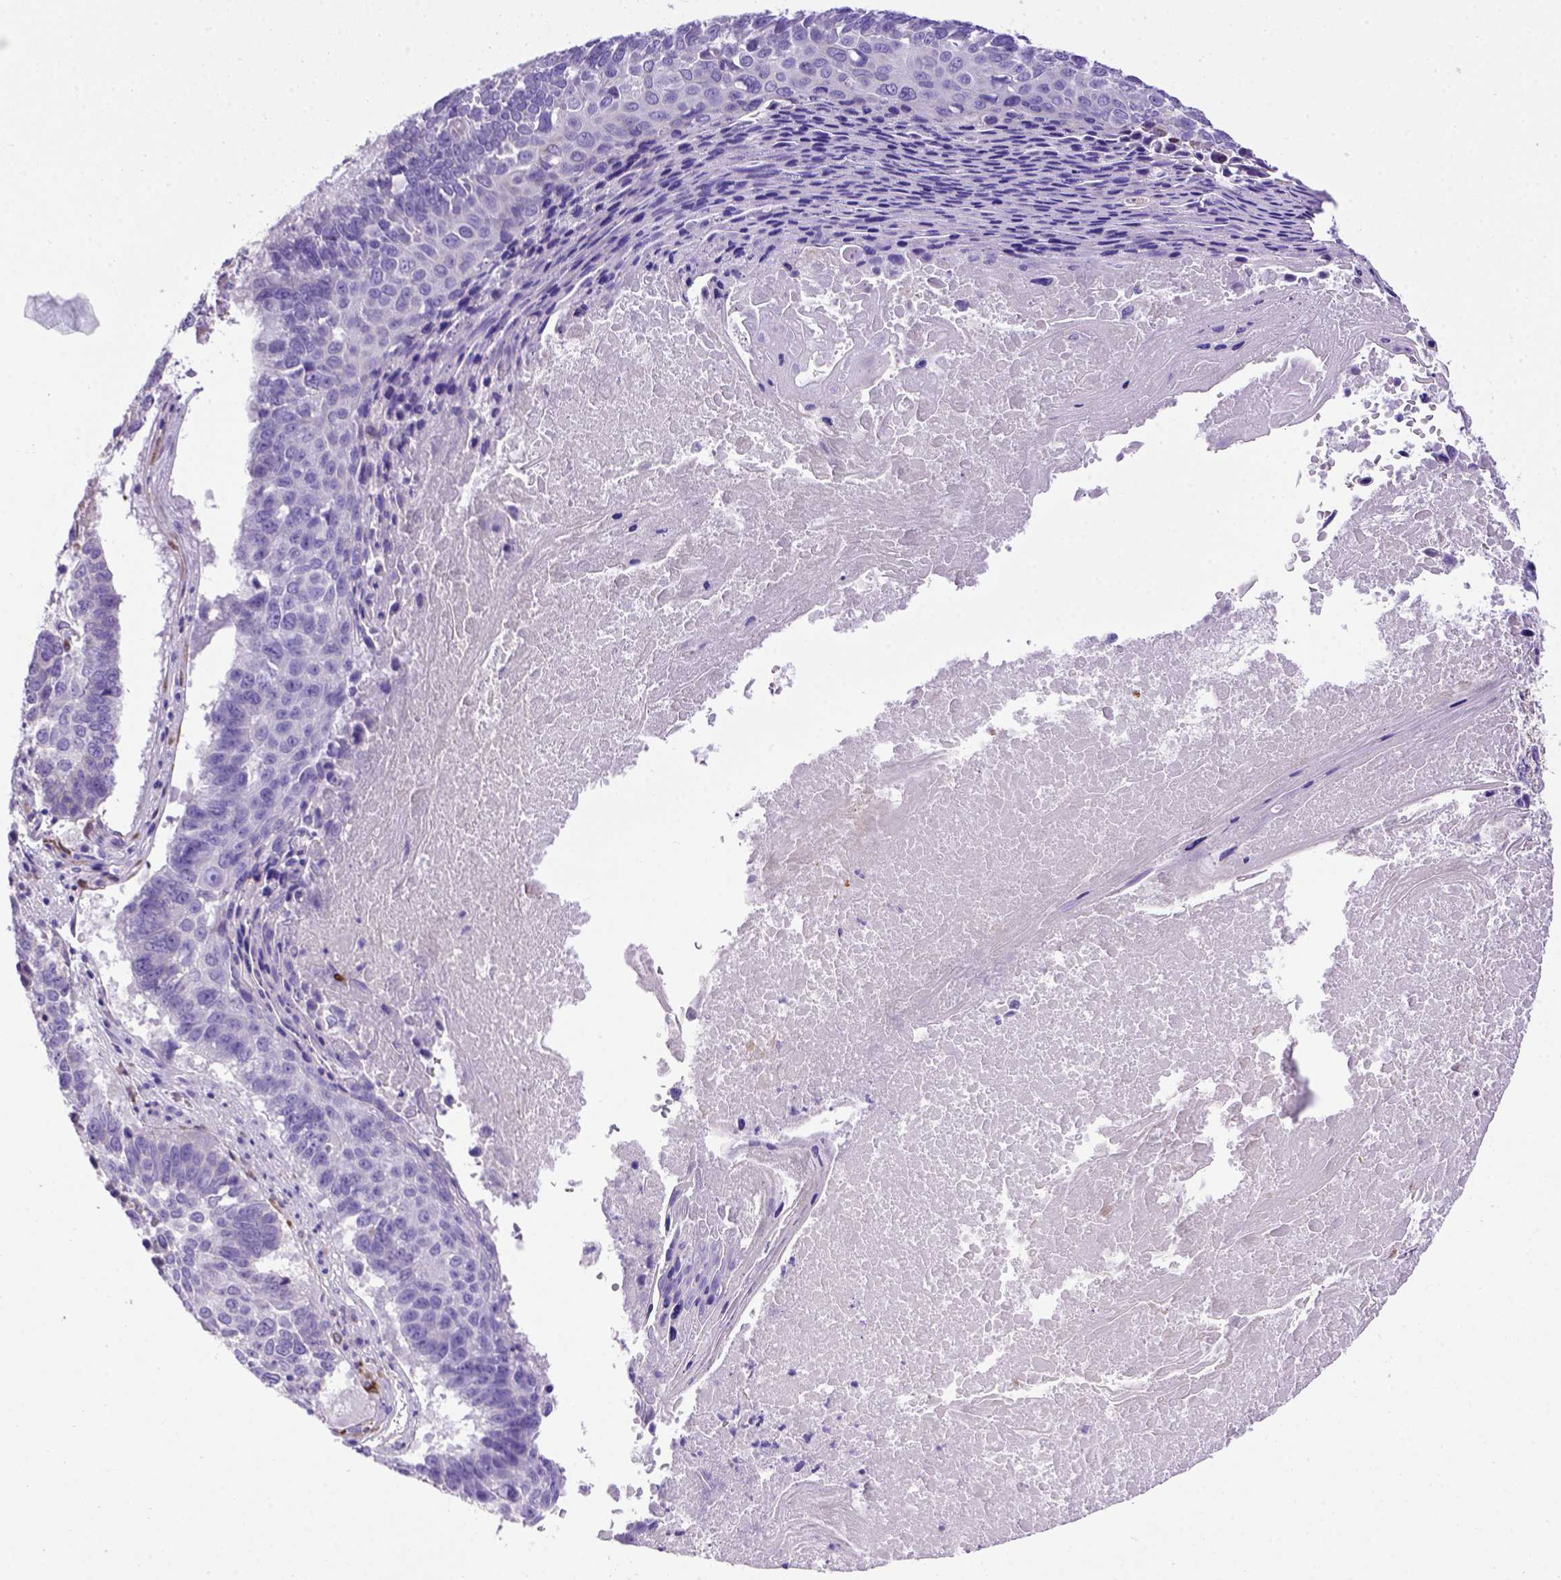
{"staining": {"intensity": "negative", "quantity": "none", "location": "none"}, "tissue": "lung cancer", "cell_type": "Tumor cells", "image_type": "cancer", "snomed": [{"axis": "morphology", "description": "Squamous cell carcinoma, NOS"}, {"axis": "topography", "description": "Lung"}], "caption": "Immunohistochemical staining of lung cancer reveals no significant expression in tumor cells.", "gene": "PTGES", "patient": {"sex": "male", "age": 73}}